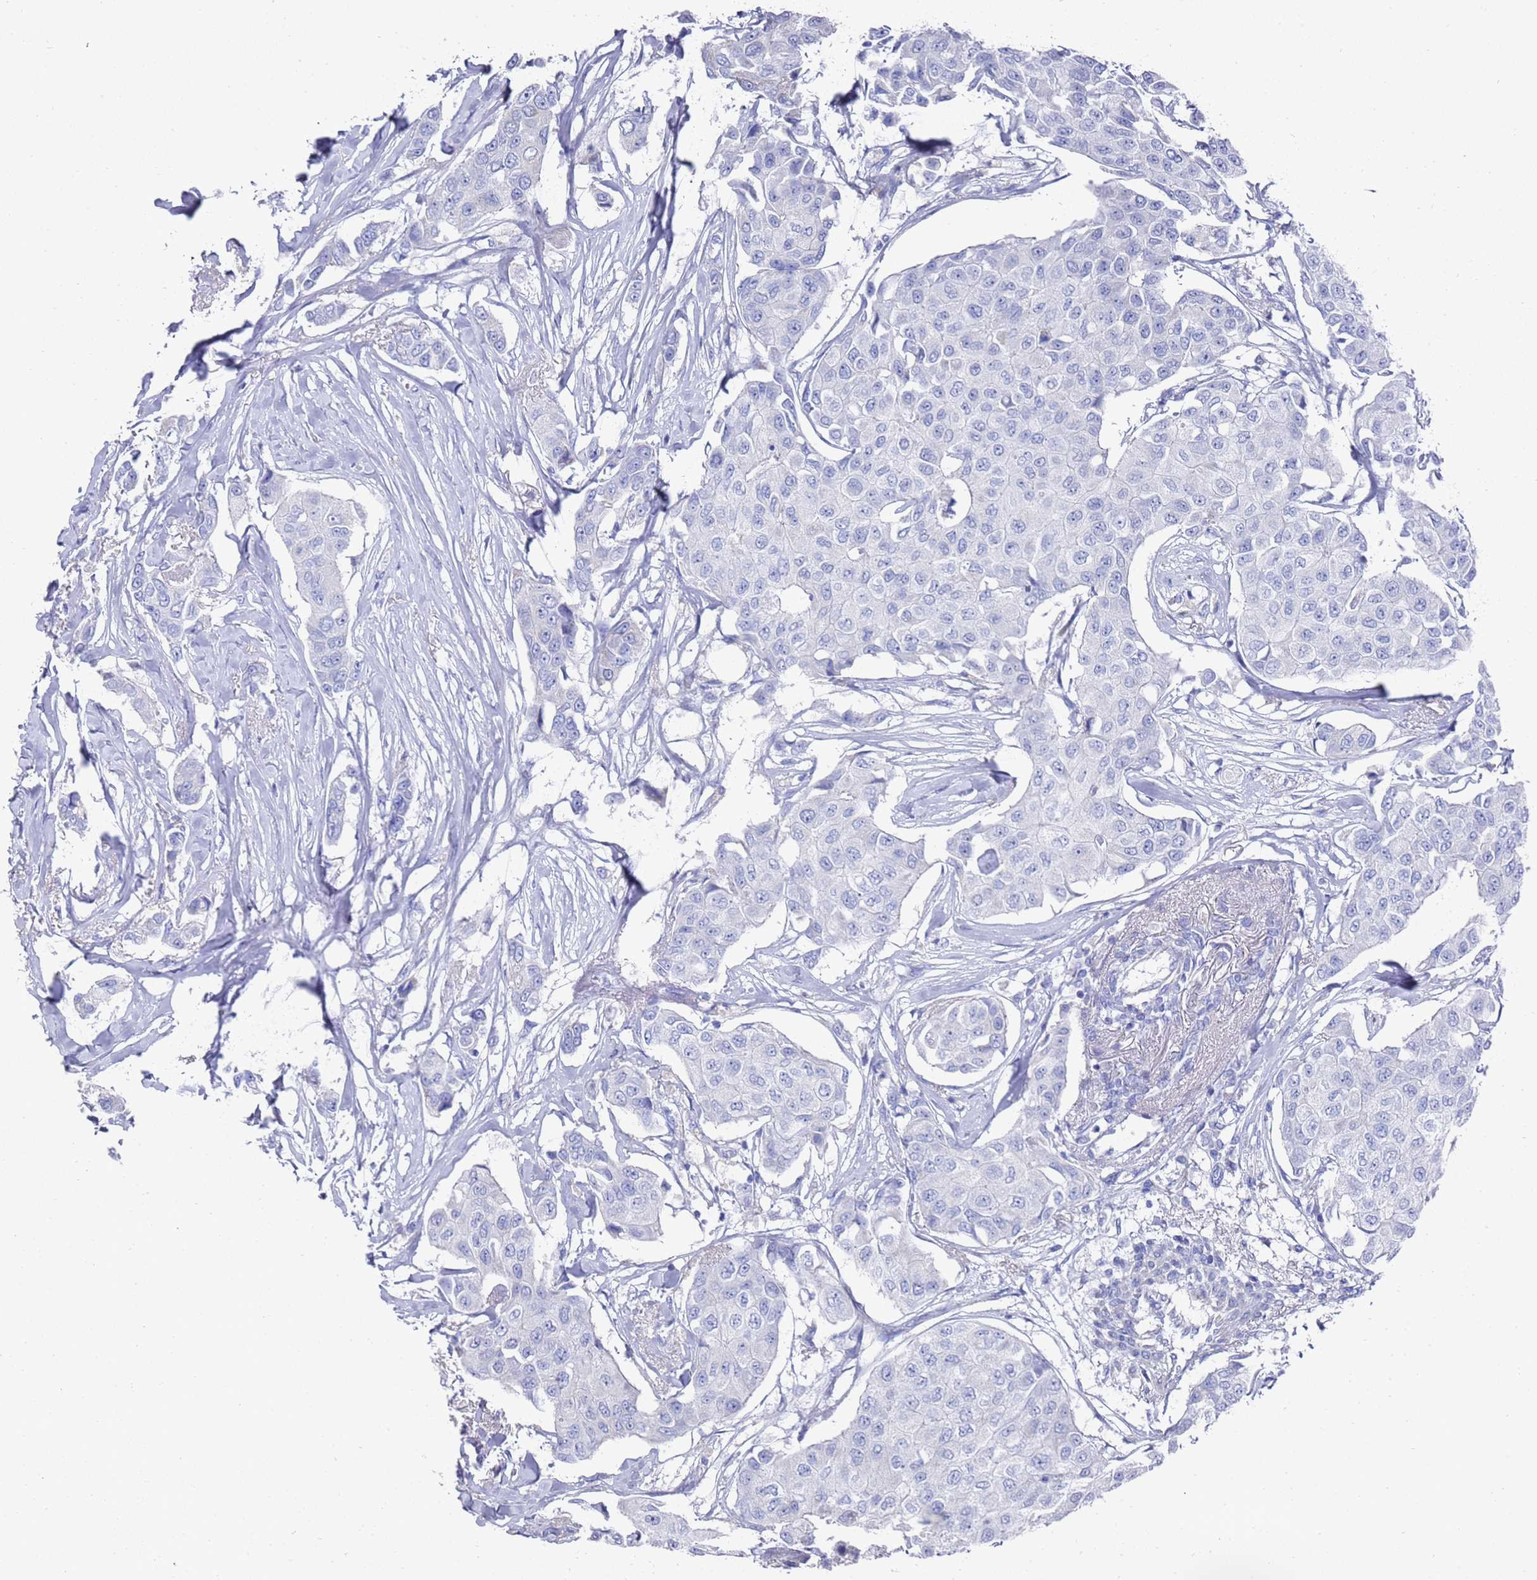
{"staining": {"intensity": "negative", "quantity": "none", "location": "none"}, "tissue": "breast cancer", "cell_type": "Tumor cells", "image_type": "cancer", "snomed": [{"axis": "morphology", "description": "Duct carcinoma"}, {"axis": "topography", "description": "Breast"}], "caption": "Image shows no protein staining in tumor cells of intraductal carcinoma (breast) tissue. (Brightfield microscopy of DAB immunohistochemistry at high magnification).", "gene": "SCAPER", "patient": {"sex": "female", "age": 80}}